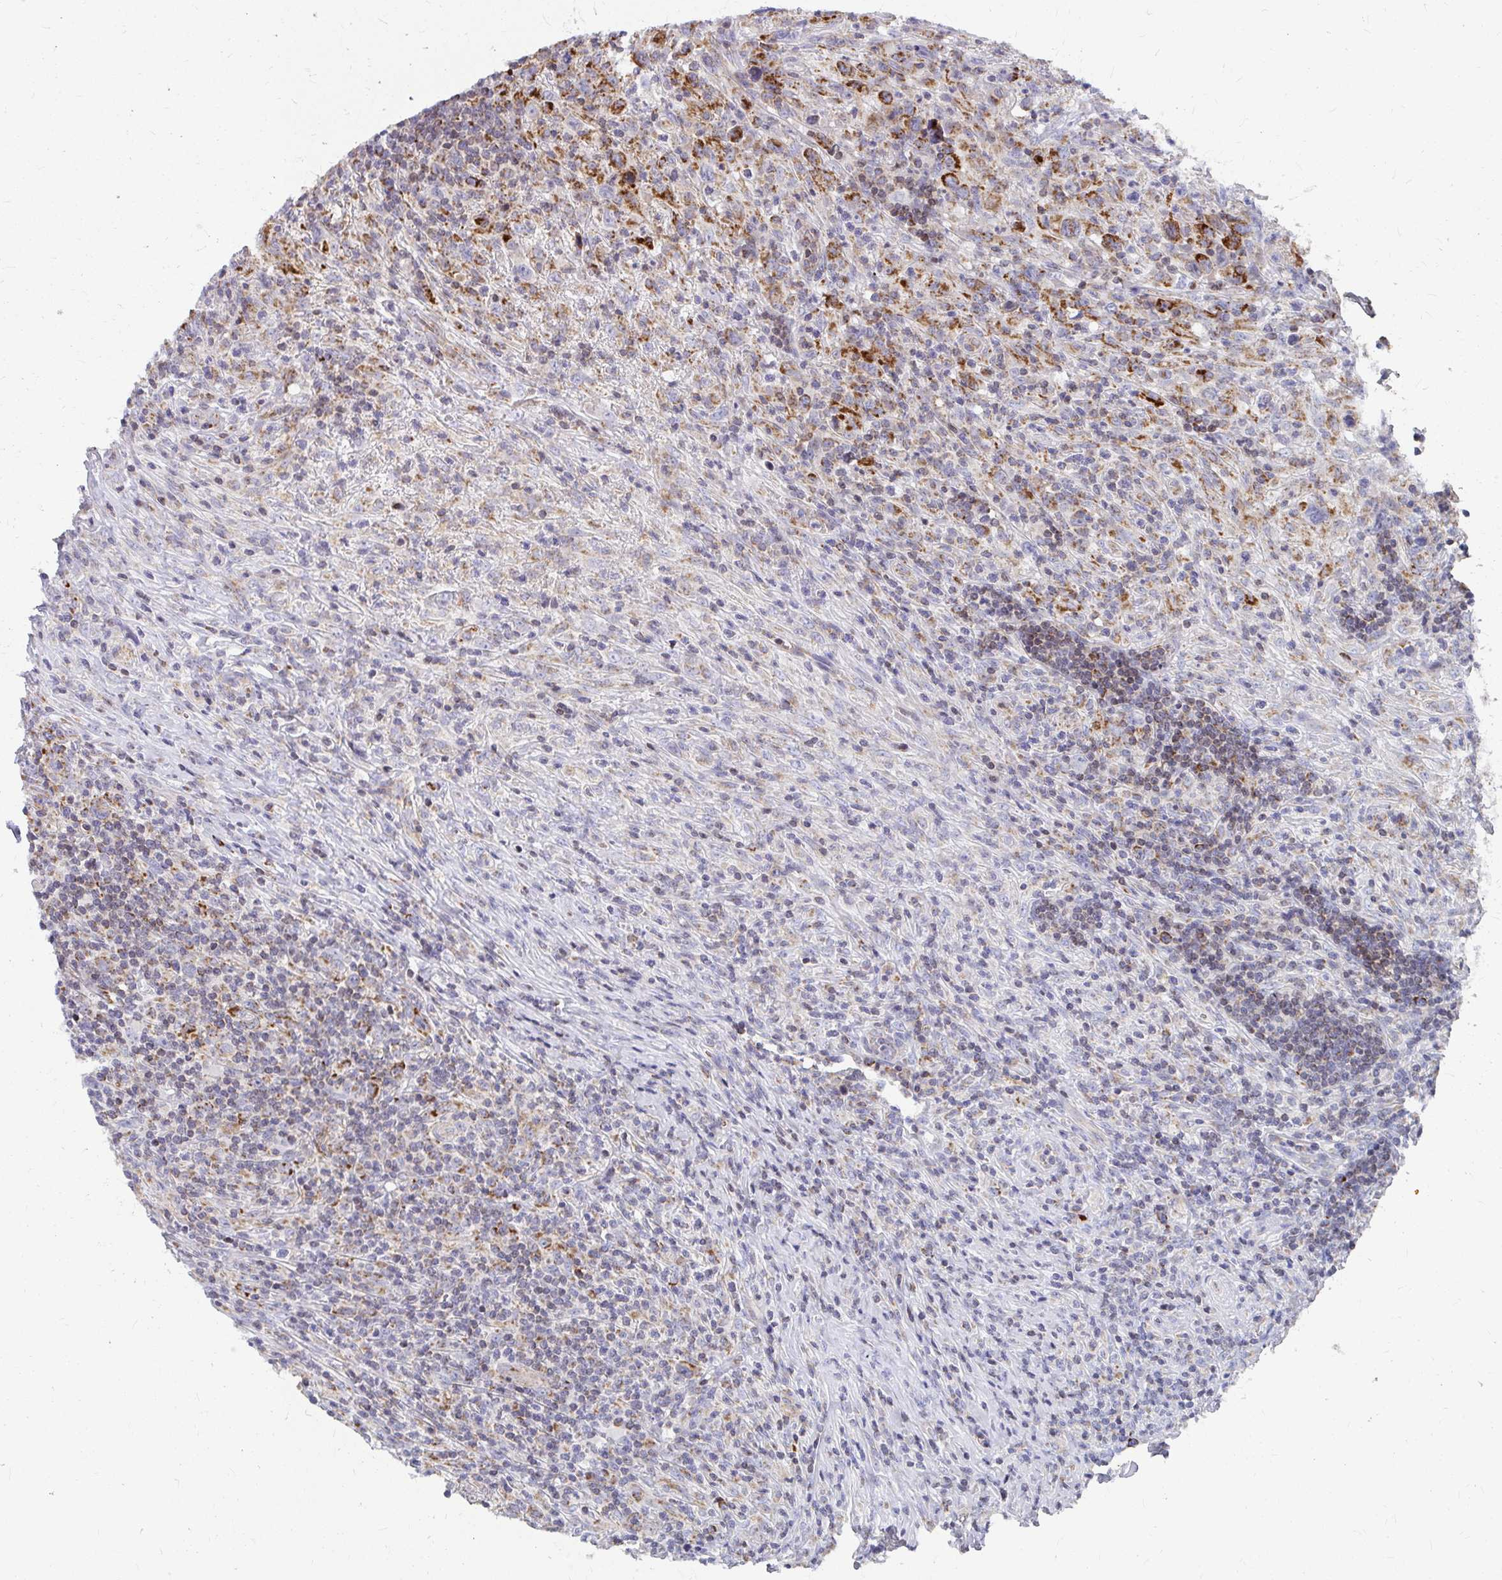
{"staining": {"intensity": "negative", "quantity": "none", "location": "none"}, "tissue": "lymphoma", "cell_type": "Tumor cells", "image_type": "cancer", "snomed": [{"axis": "morphology", "description": "Hodgkin's disease, NOS"}, {"axis": "topography", "description": "Lymph node"}], "caption": "Immunohistochemistry (IHC) photomicrograph of lymphoma stained for a protein (brown), which demonstrates no staining in tumor cells. (DAB IHC with hematoxylin counter stain).", "gene": "EXOC5", "patient": {"sex": "female", "age": 18}}